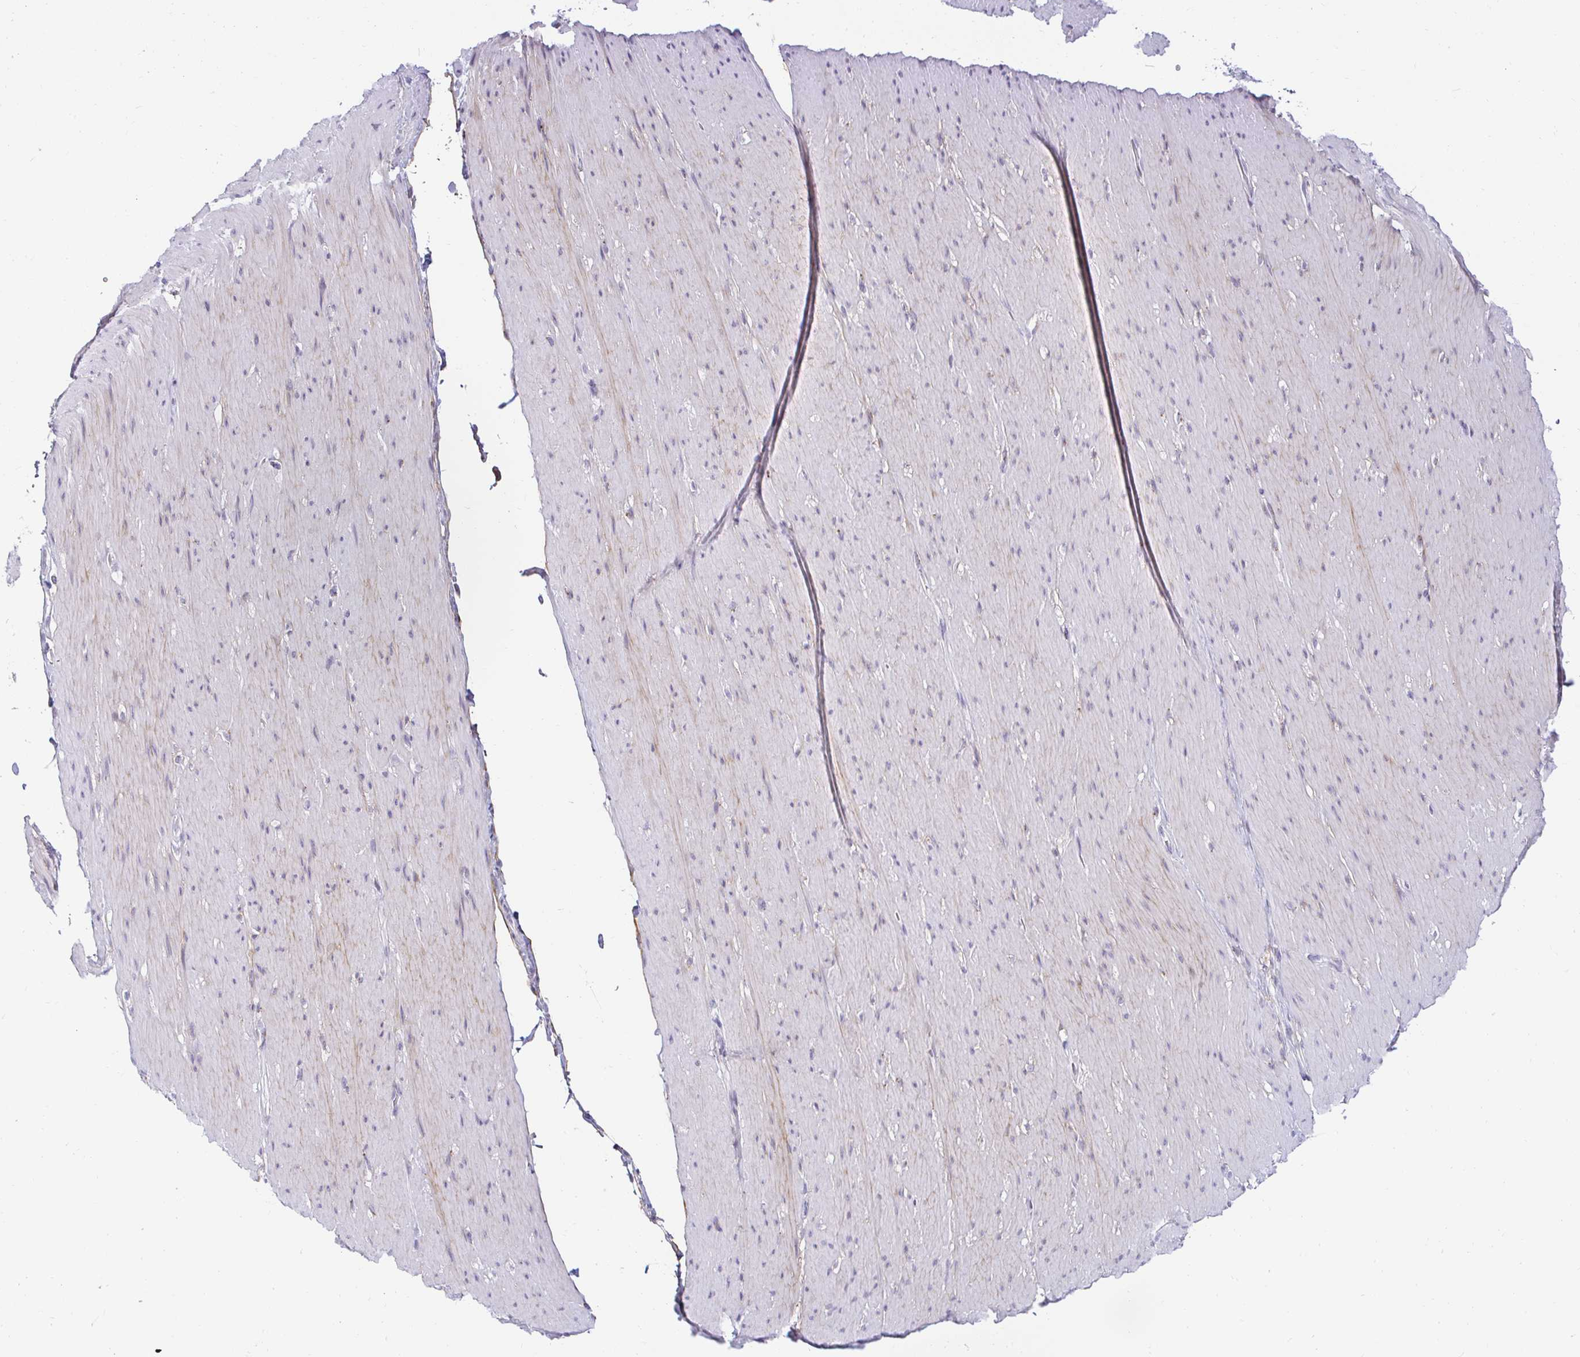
{"staining": {"intensity": "negative", "quantity": "none", "location": "none"}, "tissue": "smooth muscle", "cell_type": "Smooth muscle cells", "image_type": "normal", "snomed": [{"axis": "morphology", "description": "Normal tissue, NOS"}, {"axis": "topography", "description": "Smooth muscle"}, {"axis": "topography", "description": "Rectum"}], "caption": "DAB immunohistochemical staining of normal smooth muscle exhibits no significant expression in smooth muscle cells. The staining is performed using DAB (3,3'-diaminobenzidine) brown chromogen with nuclei counter-stained in using hematoxylin.", "gene": "OR51D1", "patient": {"sex": "male", "age": 53}}